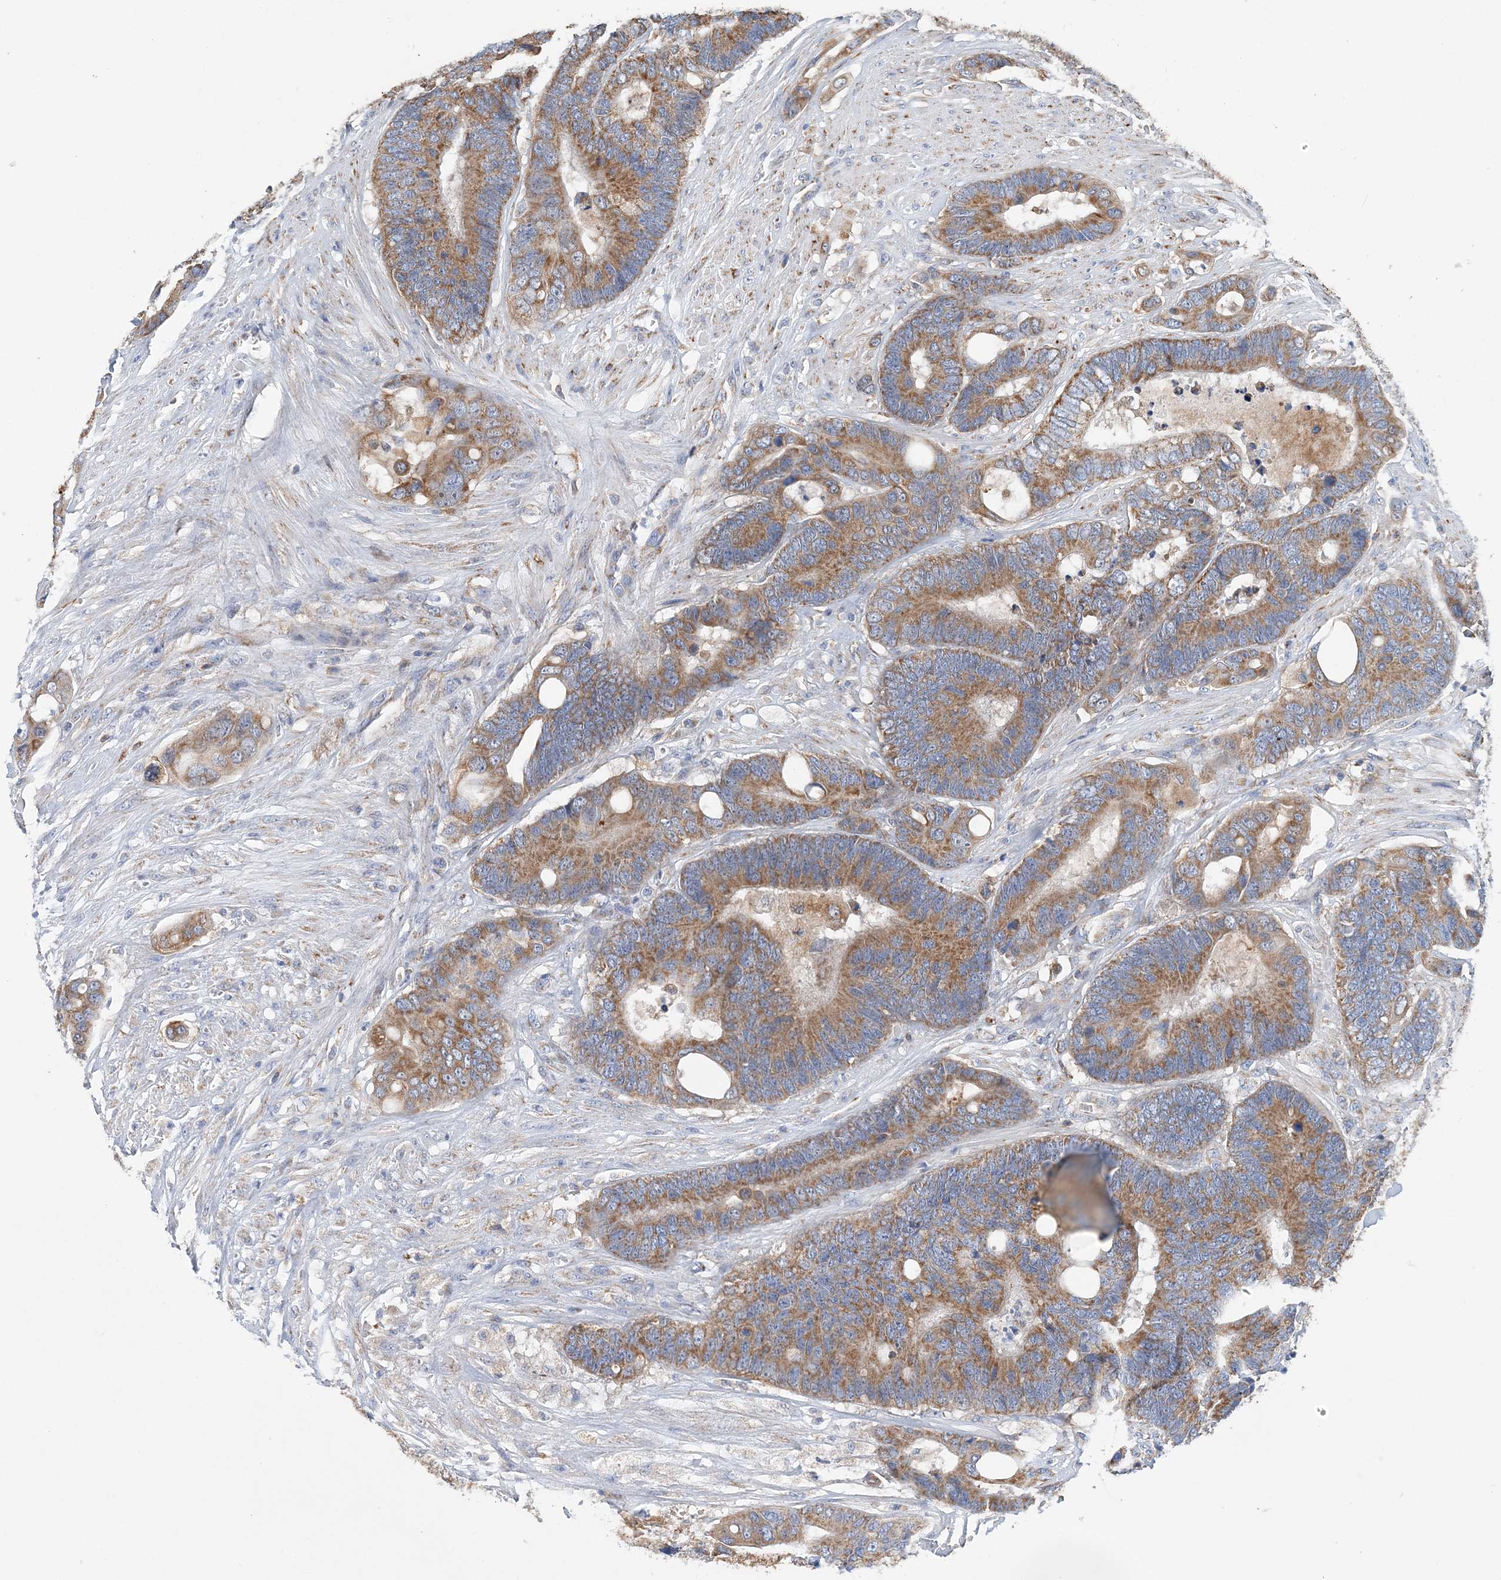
{"staining": {"intensity": "moderate", "quantity": ">75%", "location": "cytoplasmic/membranous"}, "tissue": "colorectal cancer", "cell_type": "Tumor cells", "image_type": "cancer", "snomed": [{"axis": "morphology", "description": "Adenocarcinoma, NOS"}, {"axis": "topography", "description": "Rectum"}], "caption": "Immunohistochemical staining of human colorectal adenocarcinoma exhibits medium levels of moderate cytoplasmic/membranous positivity in about >75% of tumor cells. (IHC, brightfield microscopy, high magnification).", "gene": "TTC32", "patient": {"sex": "male", "age": 55}}